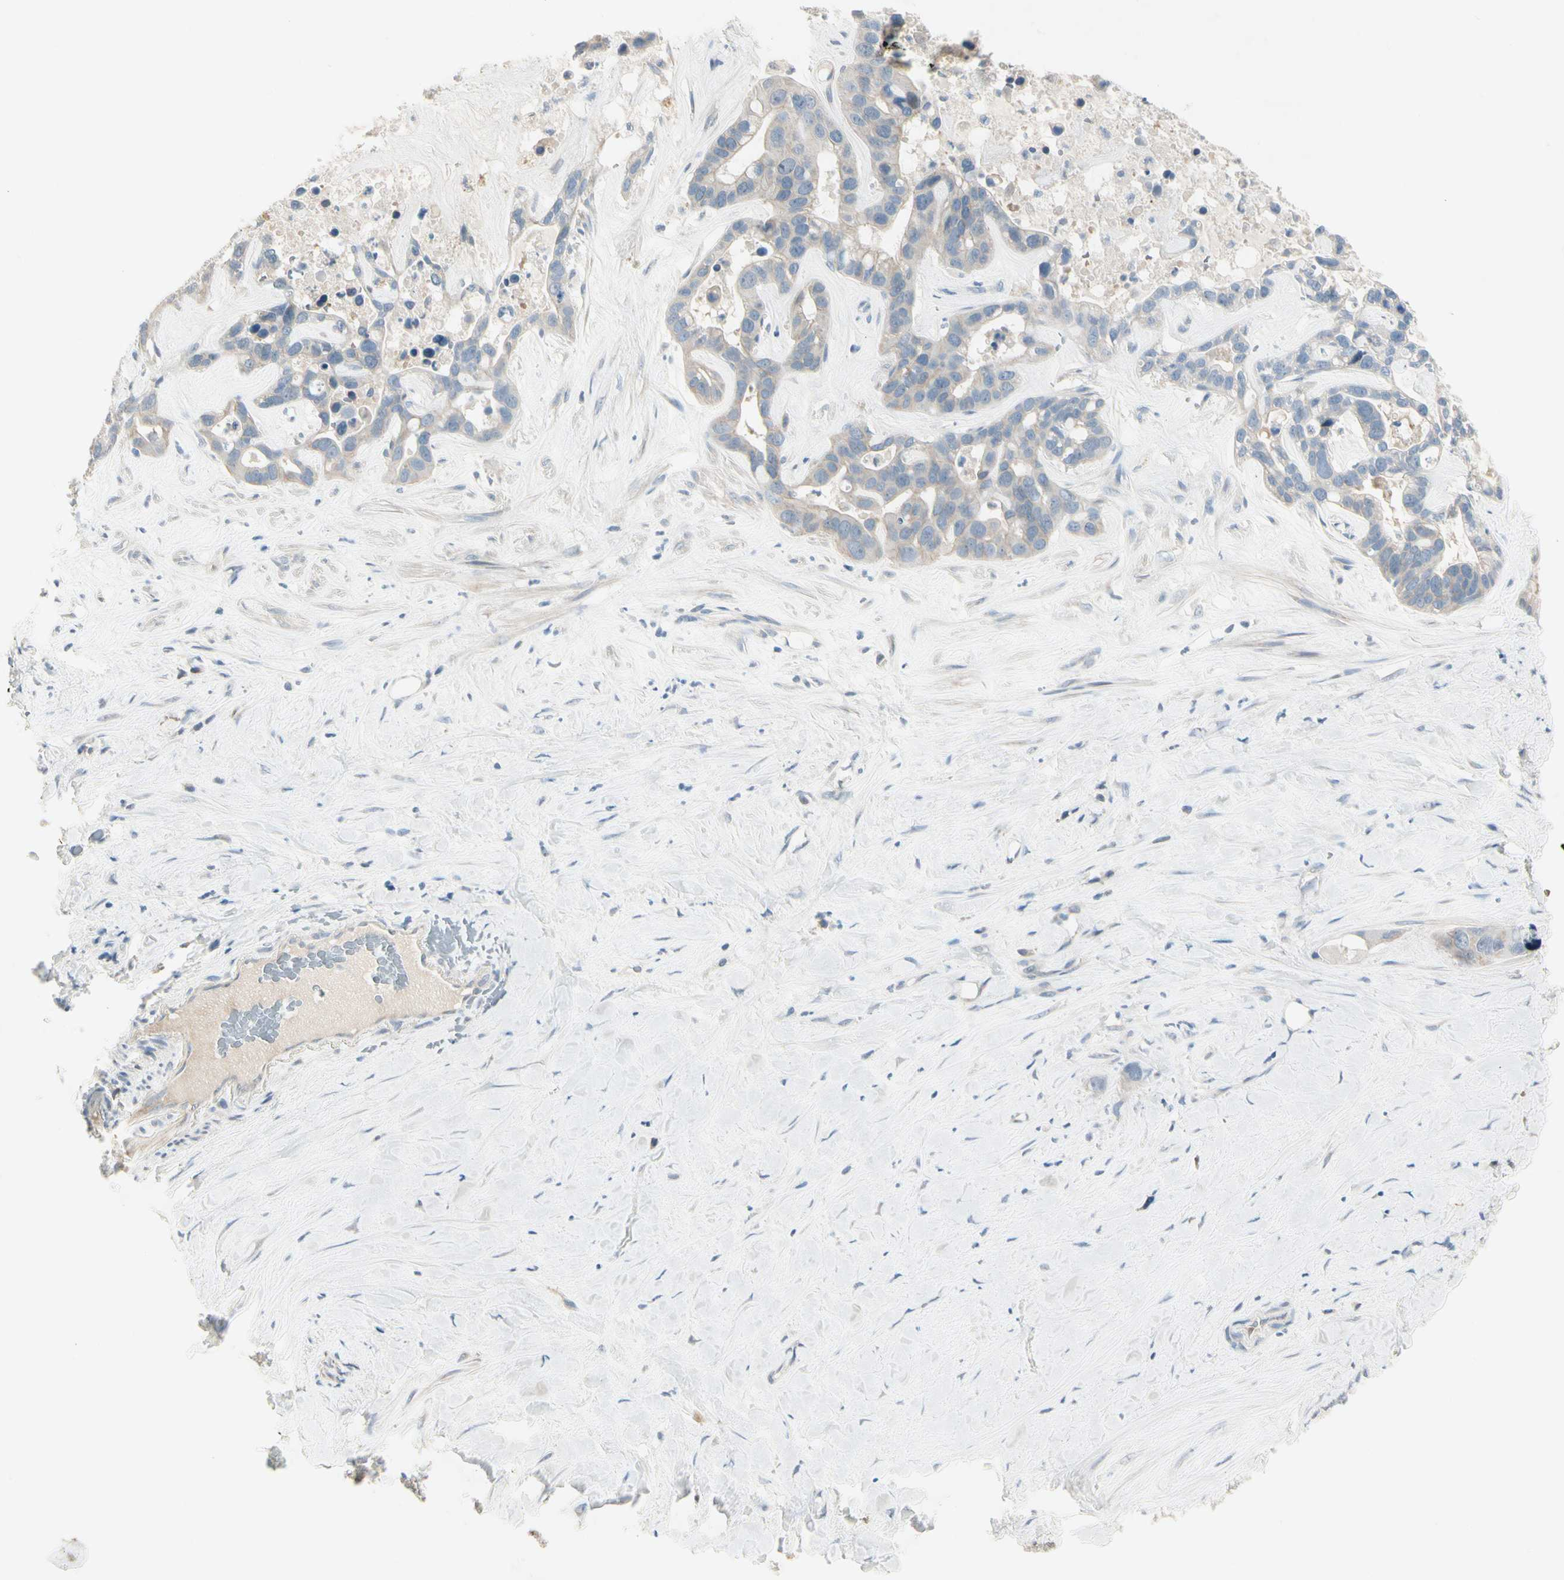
{"staining": {"intensity": "weak", "quantity": "<25%", "location": "cytoplasmic/membranous"}, "tissue": "liver cancer", "cell_type": "Tumor cells", "image_type": "cancer", "snomed": [{"axis": "morphology", "description": "Cholangiocarcinoma"}, {"axis": "topography", "description": "Liver"}], "caption": "Immunohistochemical staining of cholangiocarcinoma (liver) shows no significant staining in tumor cells.", "gene": "SPINK4", "patient": {"sex": "female", "age": 65}}